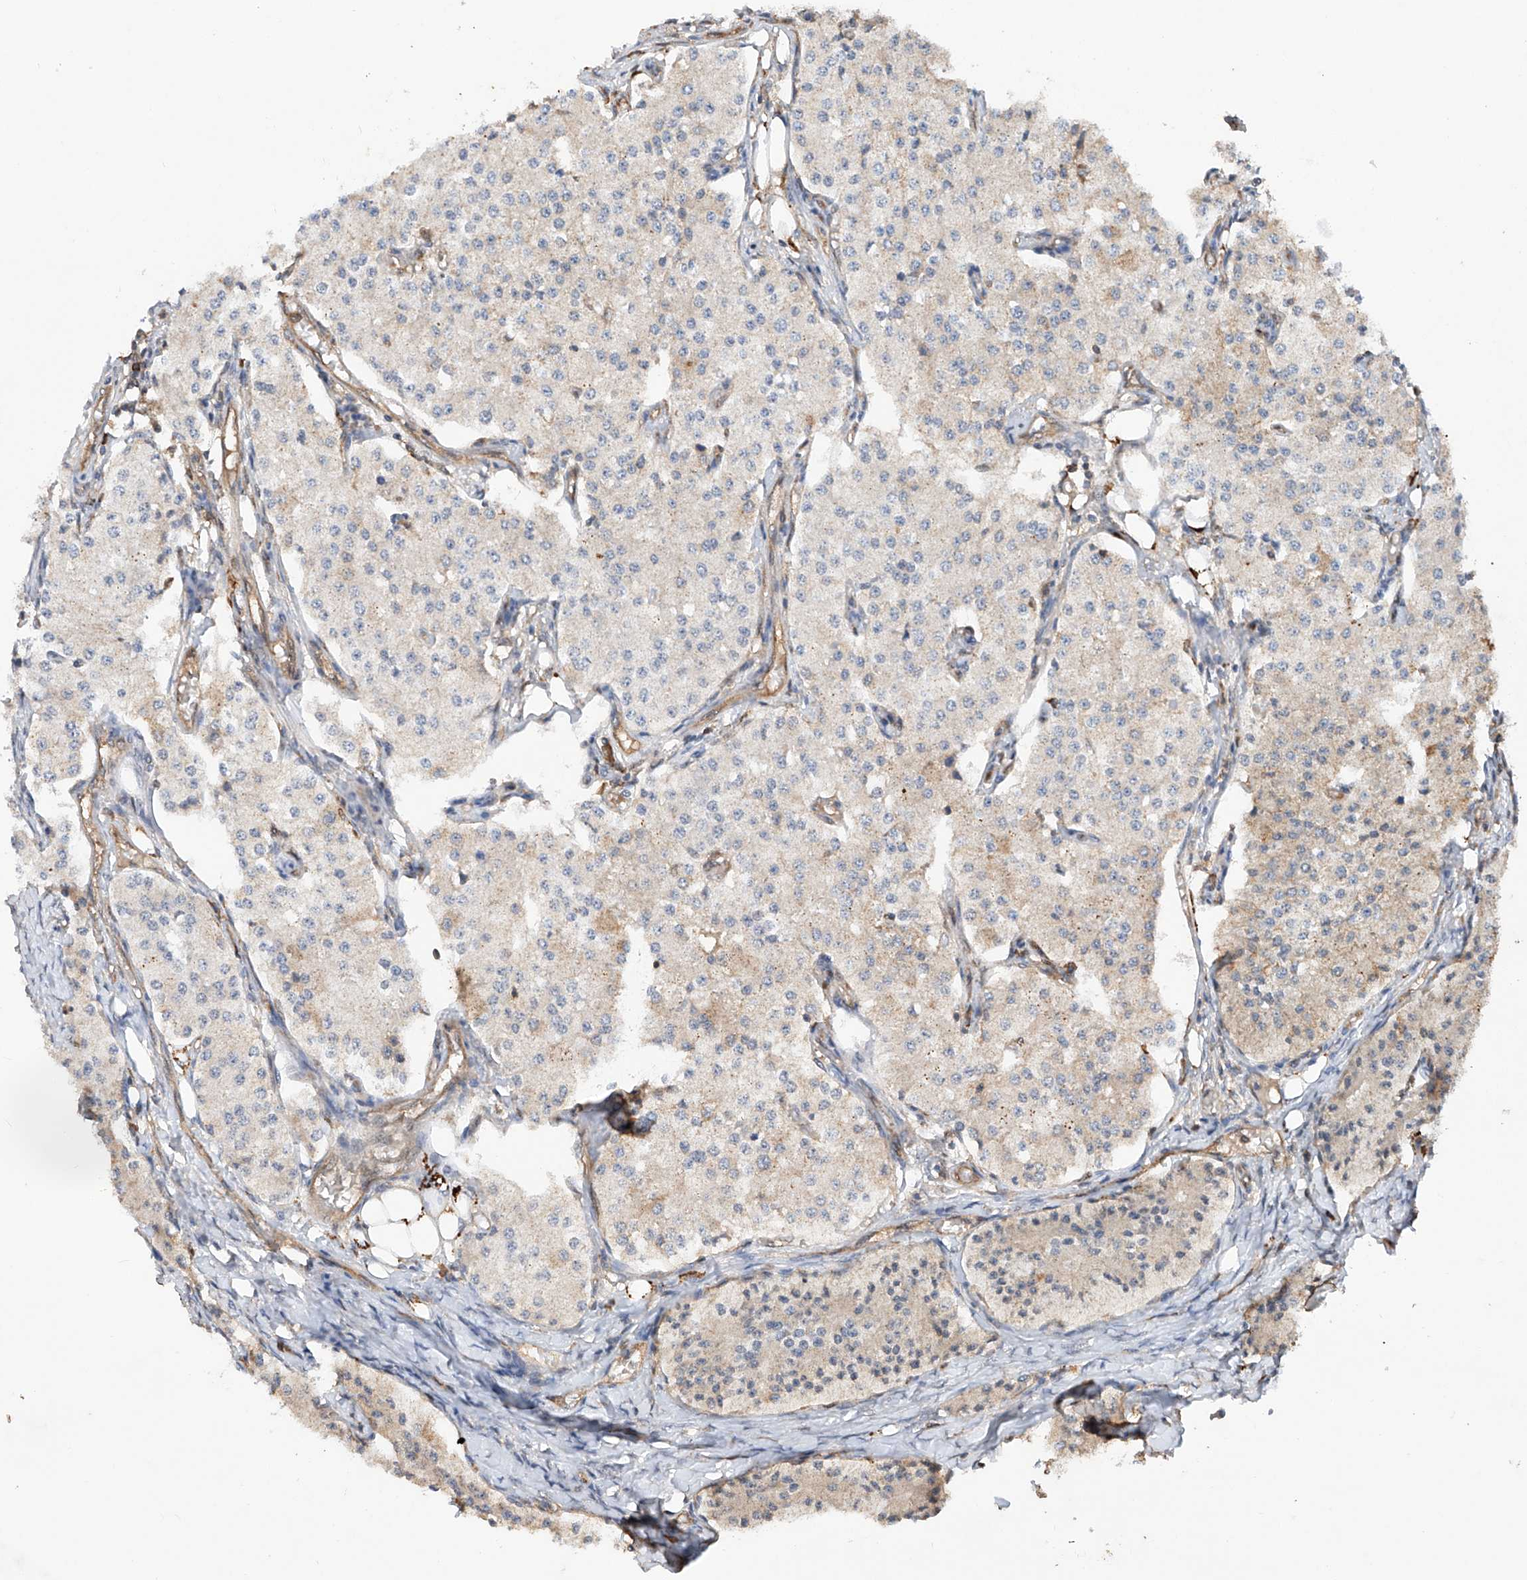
{"staining": {"intensity": "negative", "quantity": "none", "location": "none"}, "tissue": "carcinoid", "cell_type": "Tumor cells", "image_type": "cancer", "snomed": [{"axis": "morphology", "description": "Carcinoid, malignant, NOS"}, {"axis": "topography", "description": "Colon"}], "caption": "This is an IHC photomicrograph of carcinoid. There is no expression in tumor cells.", "gene": "RILPL2", "patient": {"sex": "female", "age": 52}}